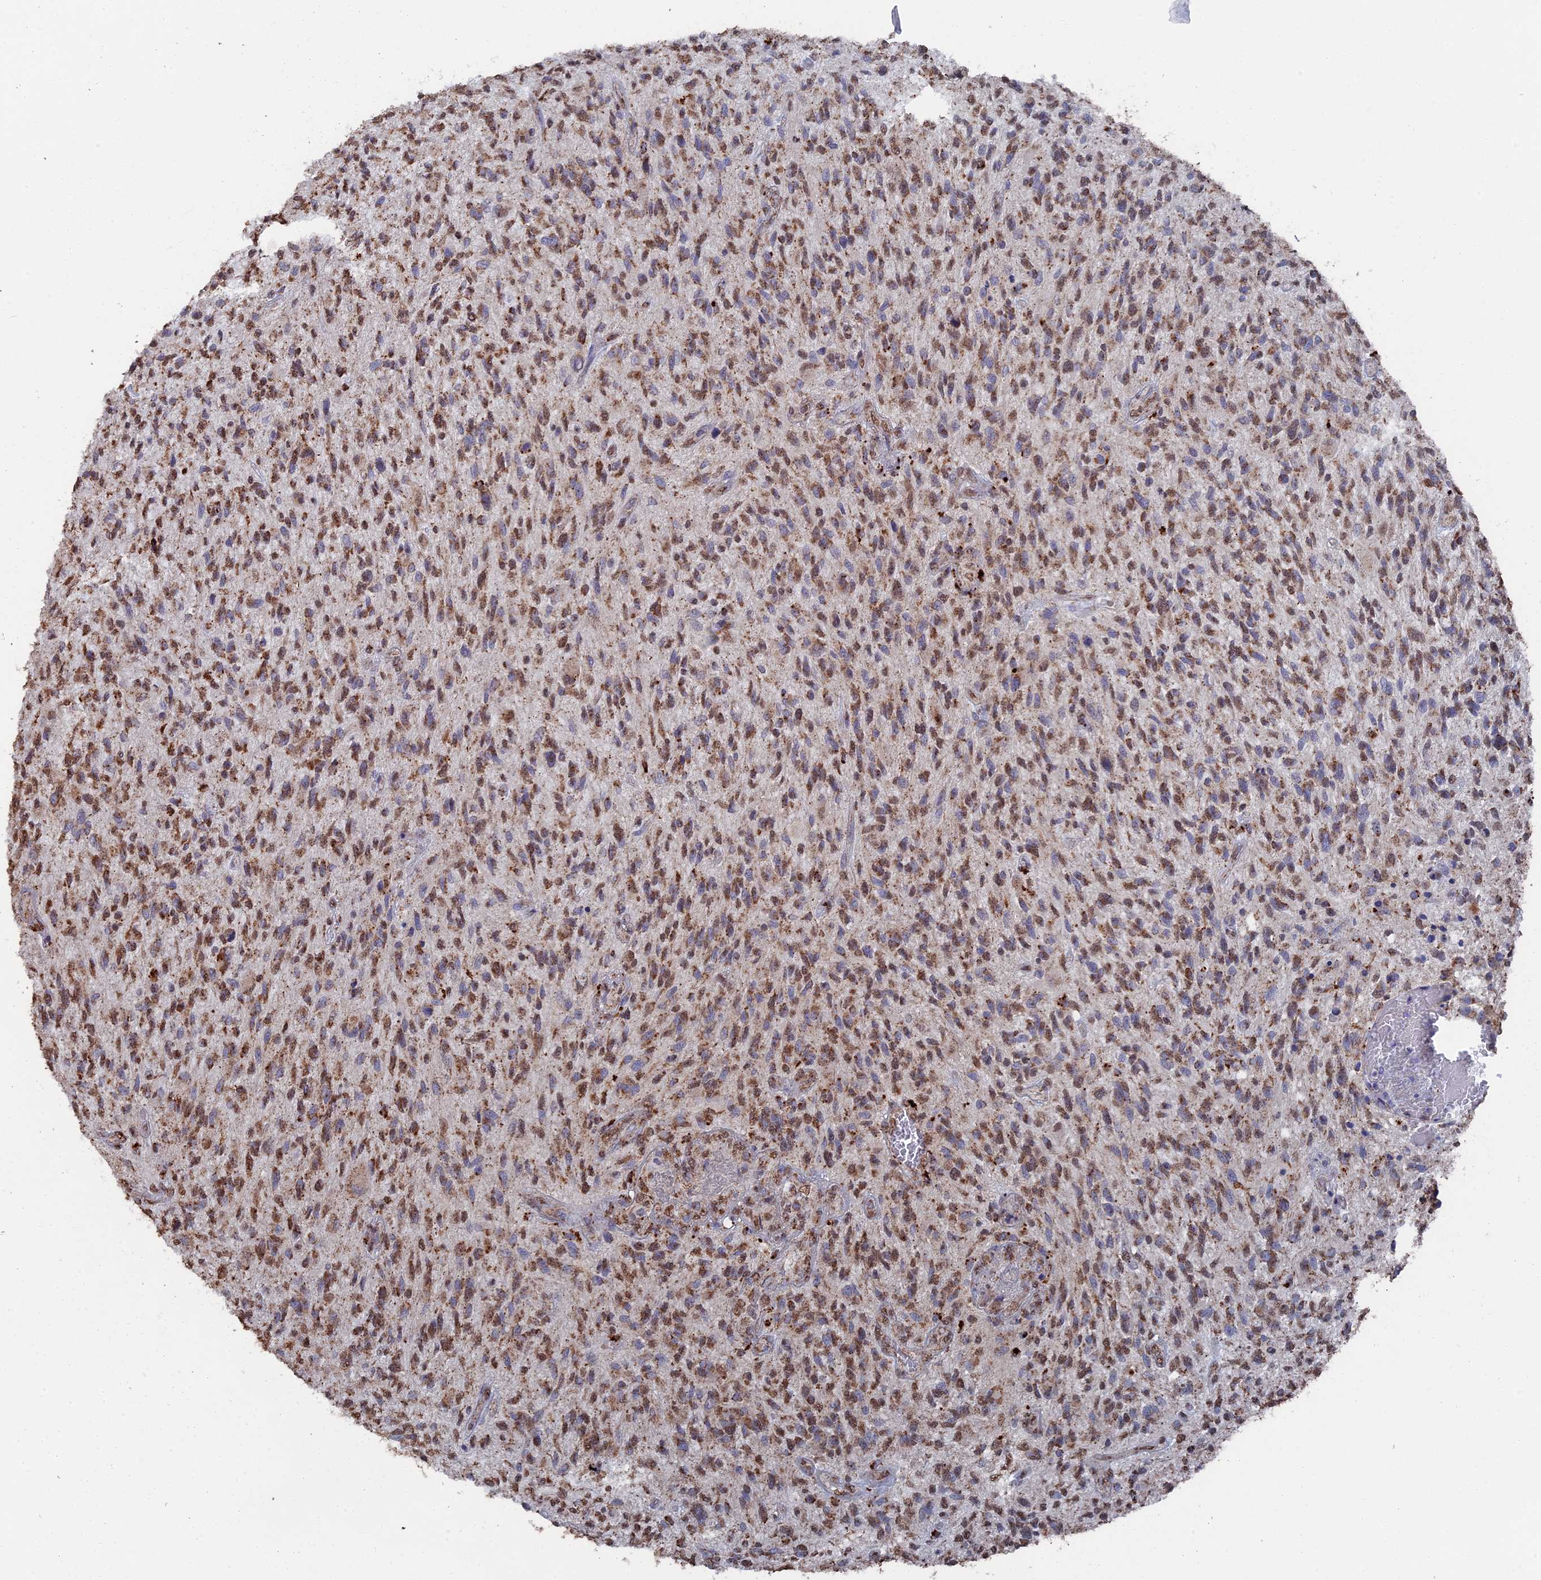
{"staining": {"intensity": "moderate", "quantity": ">75%", "location": "cytoplasmic/membranous,nuclear"}, "tissue": "glioma", "cell_type": "Tumor cells", "image_type": "cancer", "snomed": [{"axis": "morphology", "description": "Glioma, malignant, High grade"}, {"axis": "topography", "description": "Brain"}], "caption": "A medium amount of moderate cytoplasmic/membranous and nuclear positivity is seen in approximately >75% of tumor cells in glioma tissue.", "gene": "SMG9", "patient": {"sex": "male", "age": 47}}